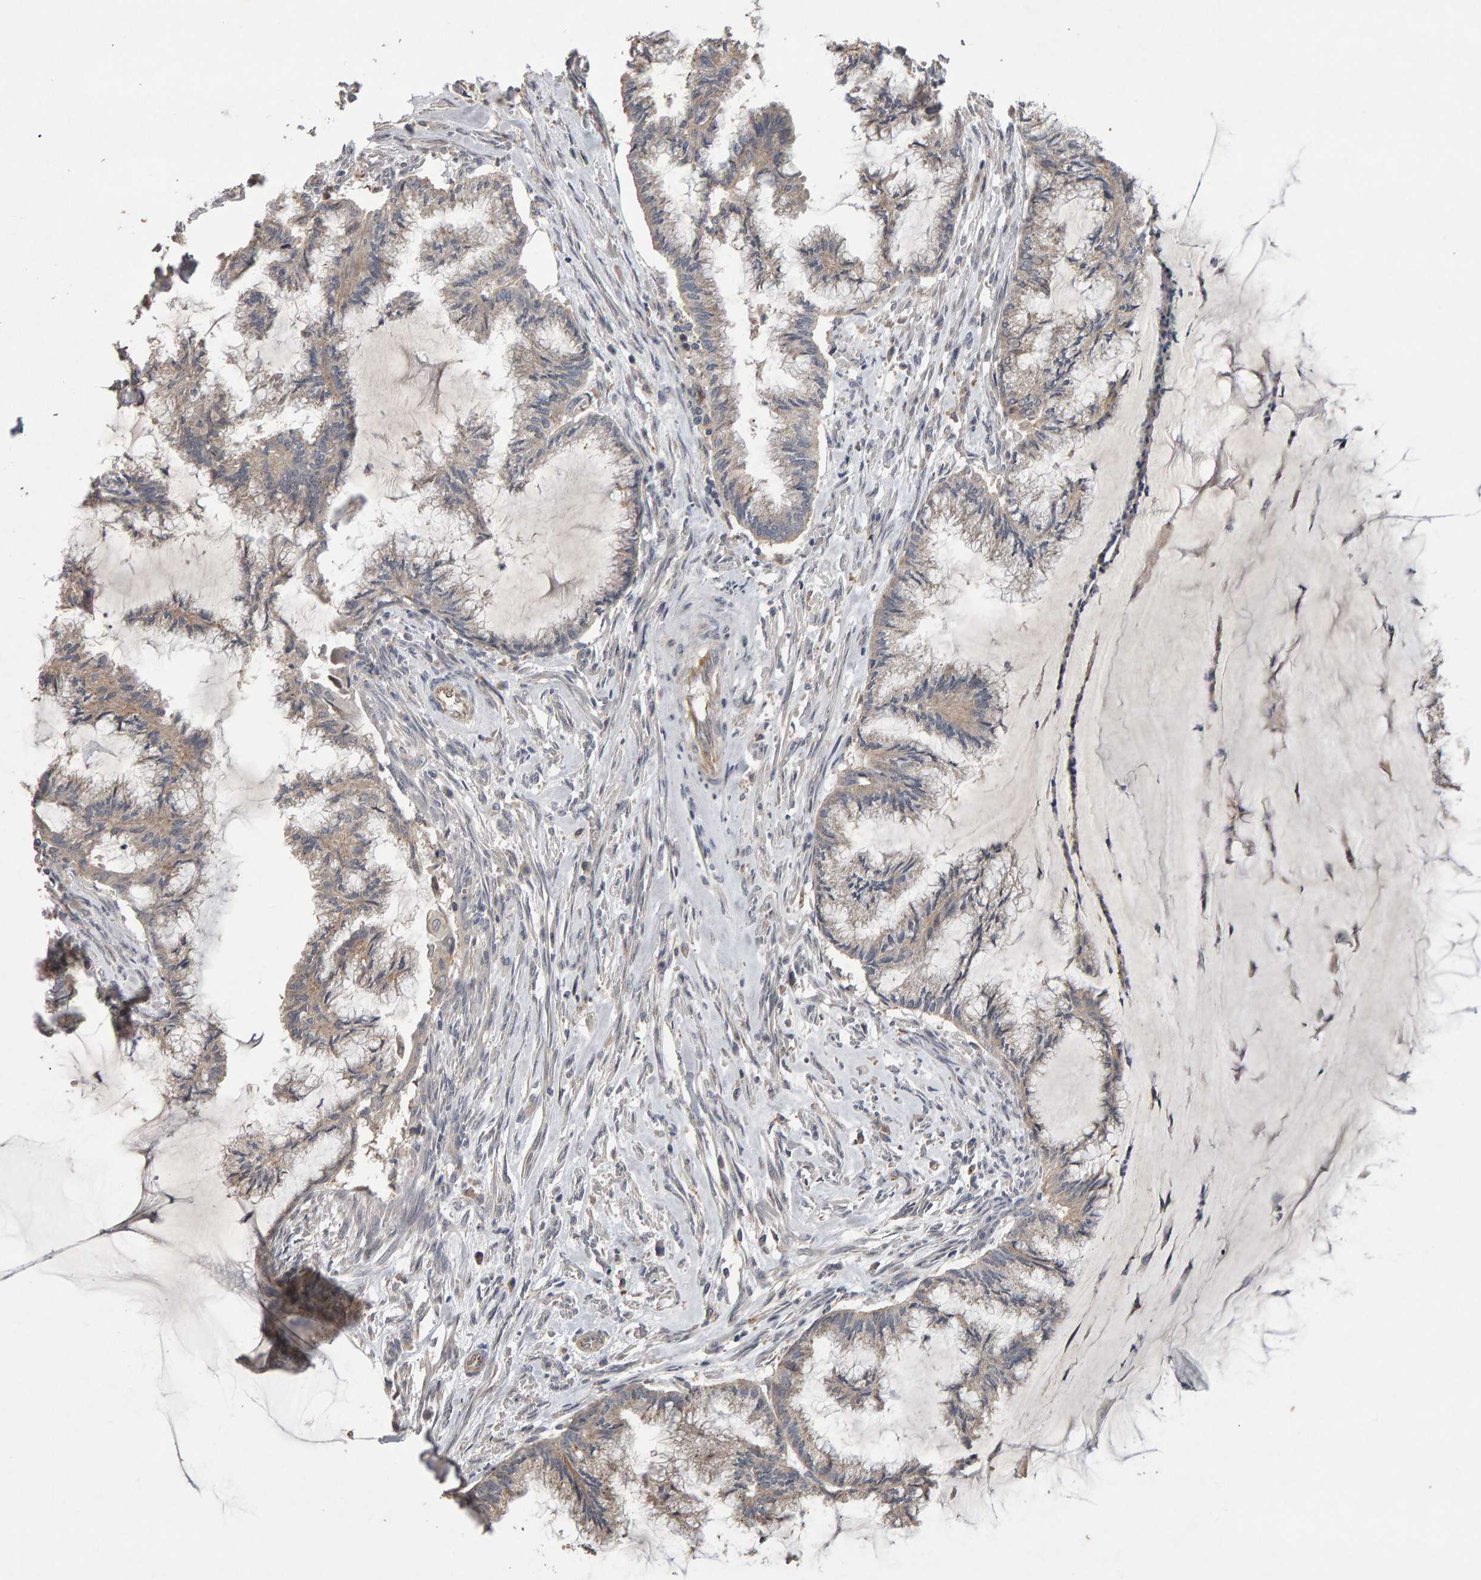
{"staining": {"intensity": "weak", "quantity": "<25%", "location": "cytoplasmic/membranous"}, "tissue": "endometrial cancer", "cell_type": "Tumor cells", "image_type": "cancer", "snomed": [{"axis": "morphology", "description": "Adenocarcinoma, NOS"}, {"axis": "topography", "description": "Endometrium"}], "caption": "The immunohistochemistry (IHC) image has no significant expression in tumor cells of endometrial adenocarcinoma tissue. (DAB IHC with hematoxylin counter stain).", "gene": "COASY", "patient": {"sex": "female", "age": 86}}